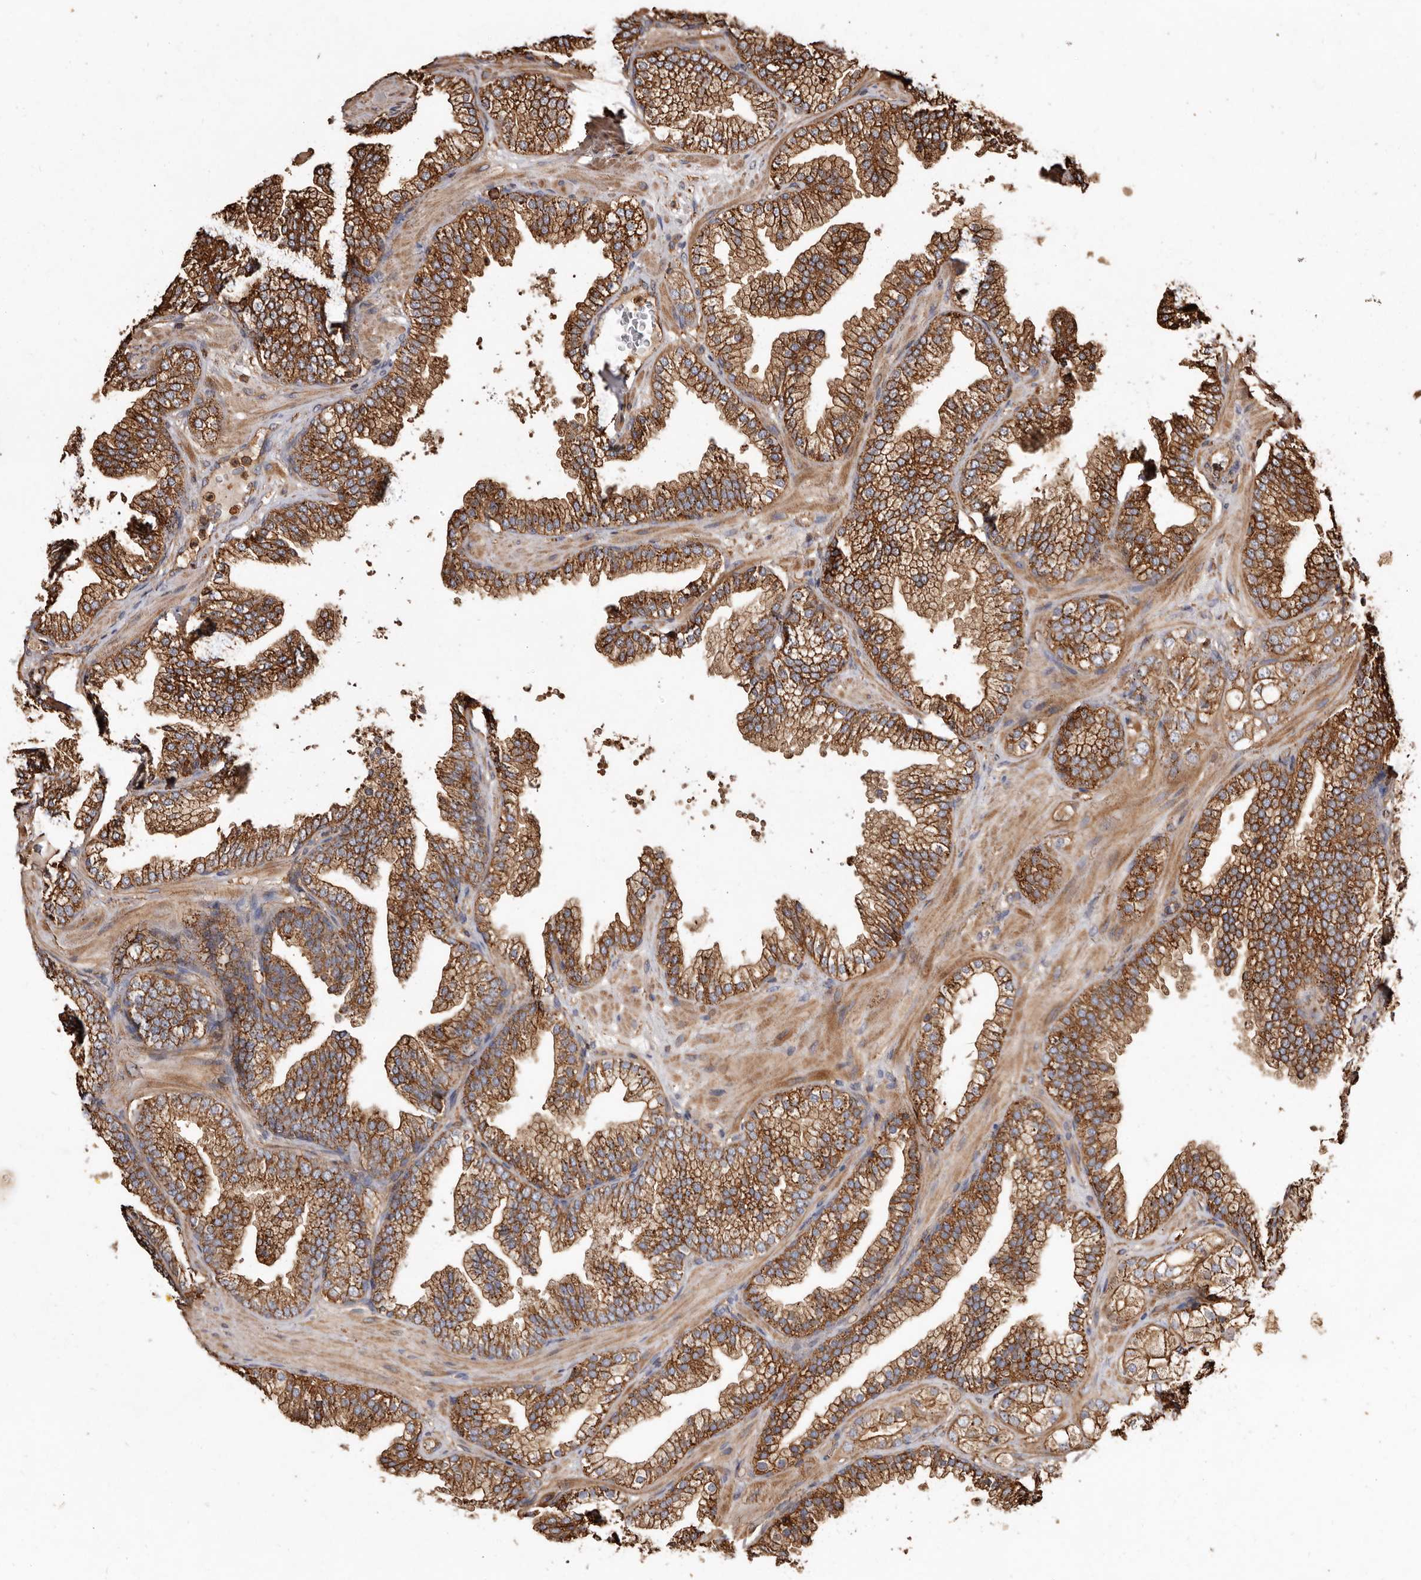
{"staining": {"intensity": "strong", "quantity": ">75%", "location": "cytoplasmic/membranous"}, "tissue": "prostate cancer", "cell_type": "Tumor cells", "image_type": "cancer", "snomed": [{"axis": "morphology", "description": "Adenocarcinoma, High grade"}, {"axis": "topography", "description": "Prostate"}], "caption": "DAB immunohistochemical staining of human adenocarcinoma (high-grade) (prostate) demonstrates strong cytoplasmic/membranous protein staining in approximately >75% of tumor cells.", "gene": "COQ8B", "patient": {"sex": "male", "age": 58}}